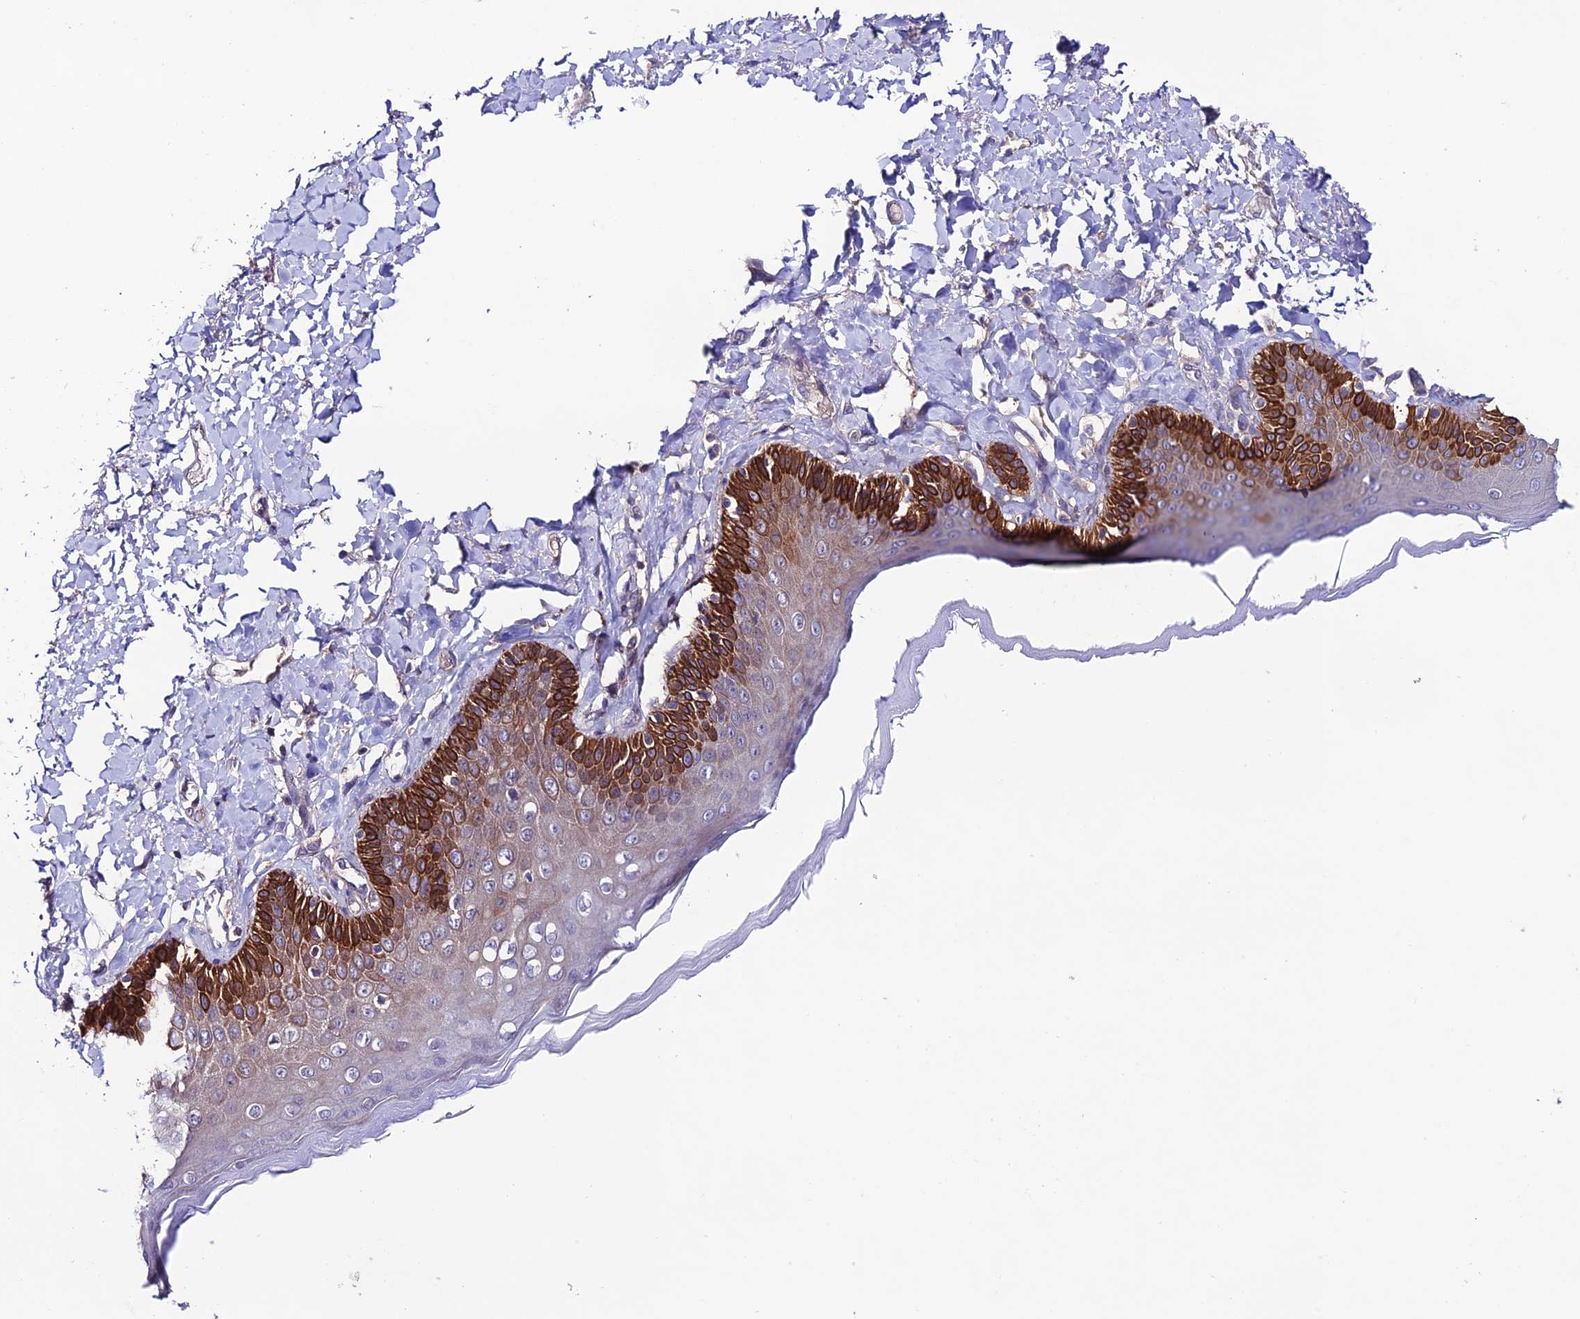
{"staining": {"intensity": "strong", "quantity": "25%-75%", "location": "cytoplasmic/membranous"}, "tissue": "skin", "cell_type": "Epidermal cells", "image_type": "normal", "snomed": [{"axis": "morphology", "description": "Normal tissue, NOS"}, {"axis": "topography", "description": "Anal"}], "caption": "Skin was stained to show a protein in brown. There is high levels of strong cytoplasmic/membranous expression in about 25%-75% of epidermal cells.", "gene": "BRME1", "patient": {"sex": "male", "age": 69}}